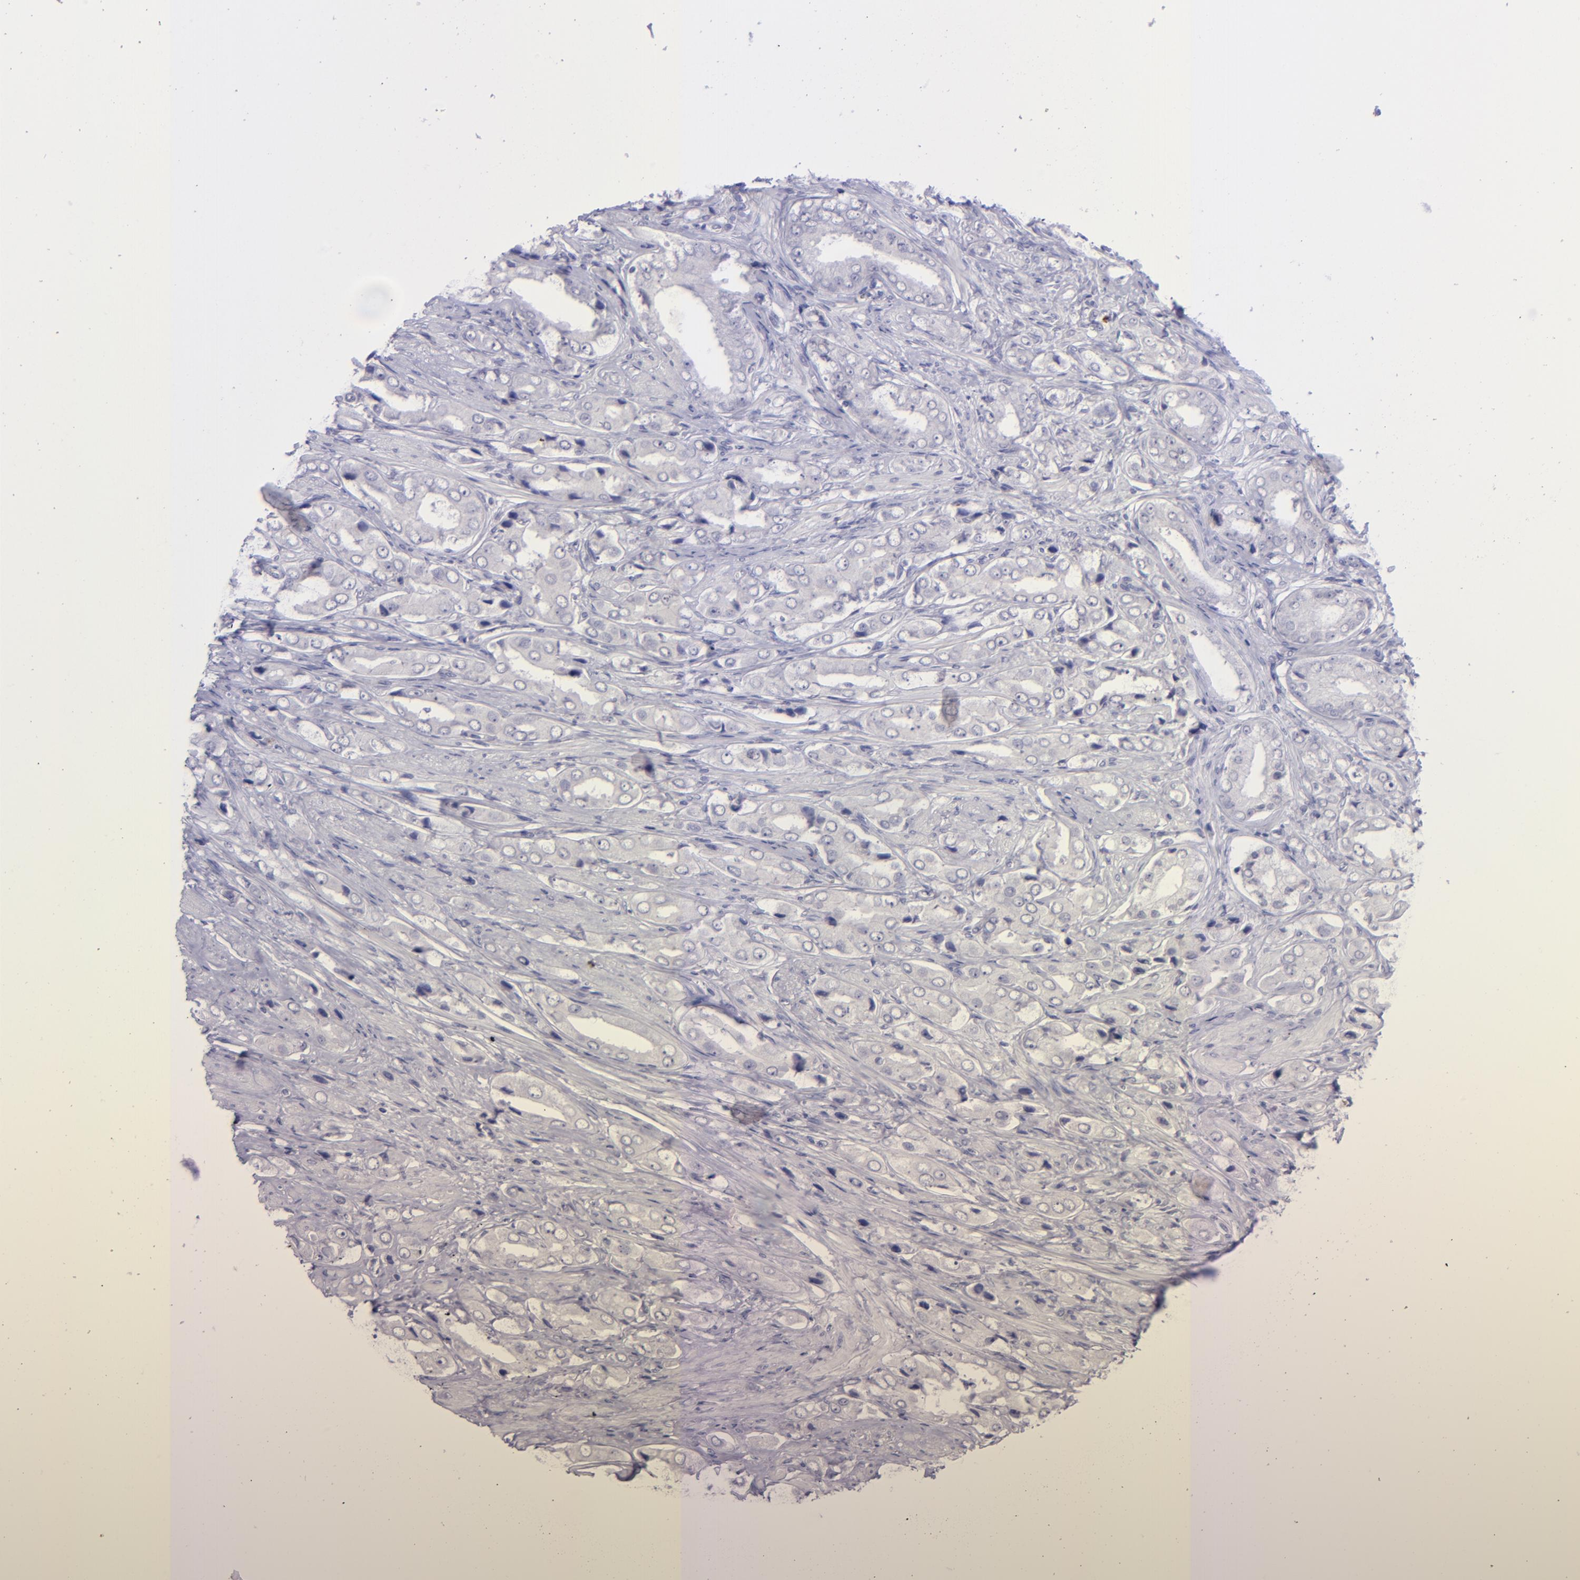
{"staining": {"intensity": "negative", "quantity": "none", "location": "none"}, "tissue": "prostate cancer", "cell_type": "Tumor cells", "image_type": "cancer", "snomed": [{"axis": "morphology", "description": "Adenocarcinoma, Medium grade"}, {"axis": "topography", "description": "Prostate"}], "caption": "Prostate cancer stained for a protein using immunohistochemistry demonstrates no expression tumor cells.", "gene": "POU2F2", "patient": {"sex": "male", "age": 53}}